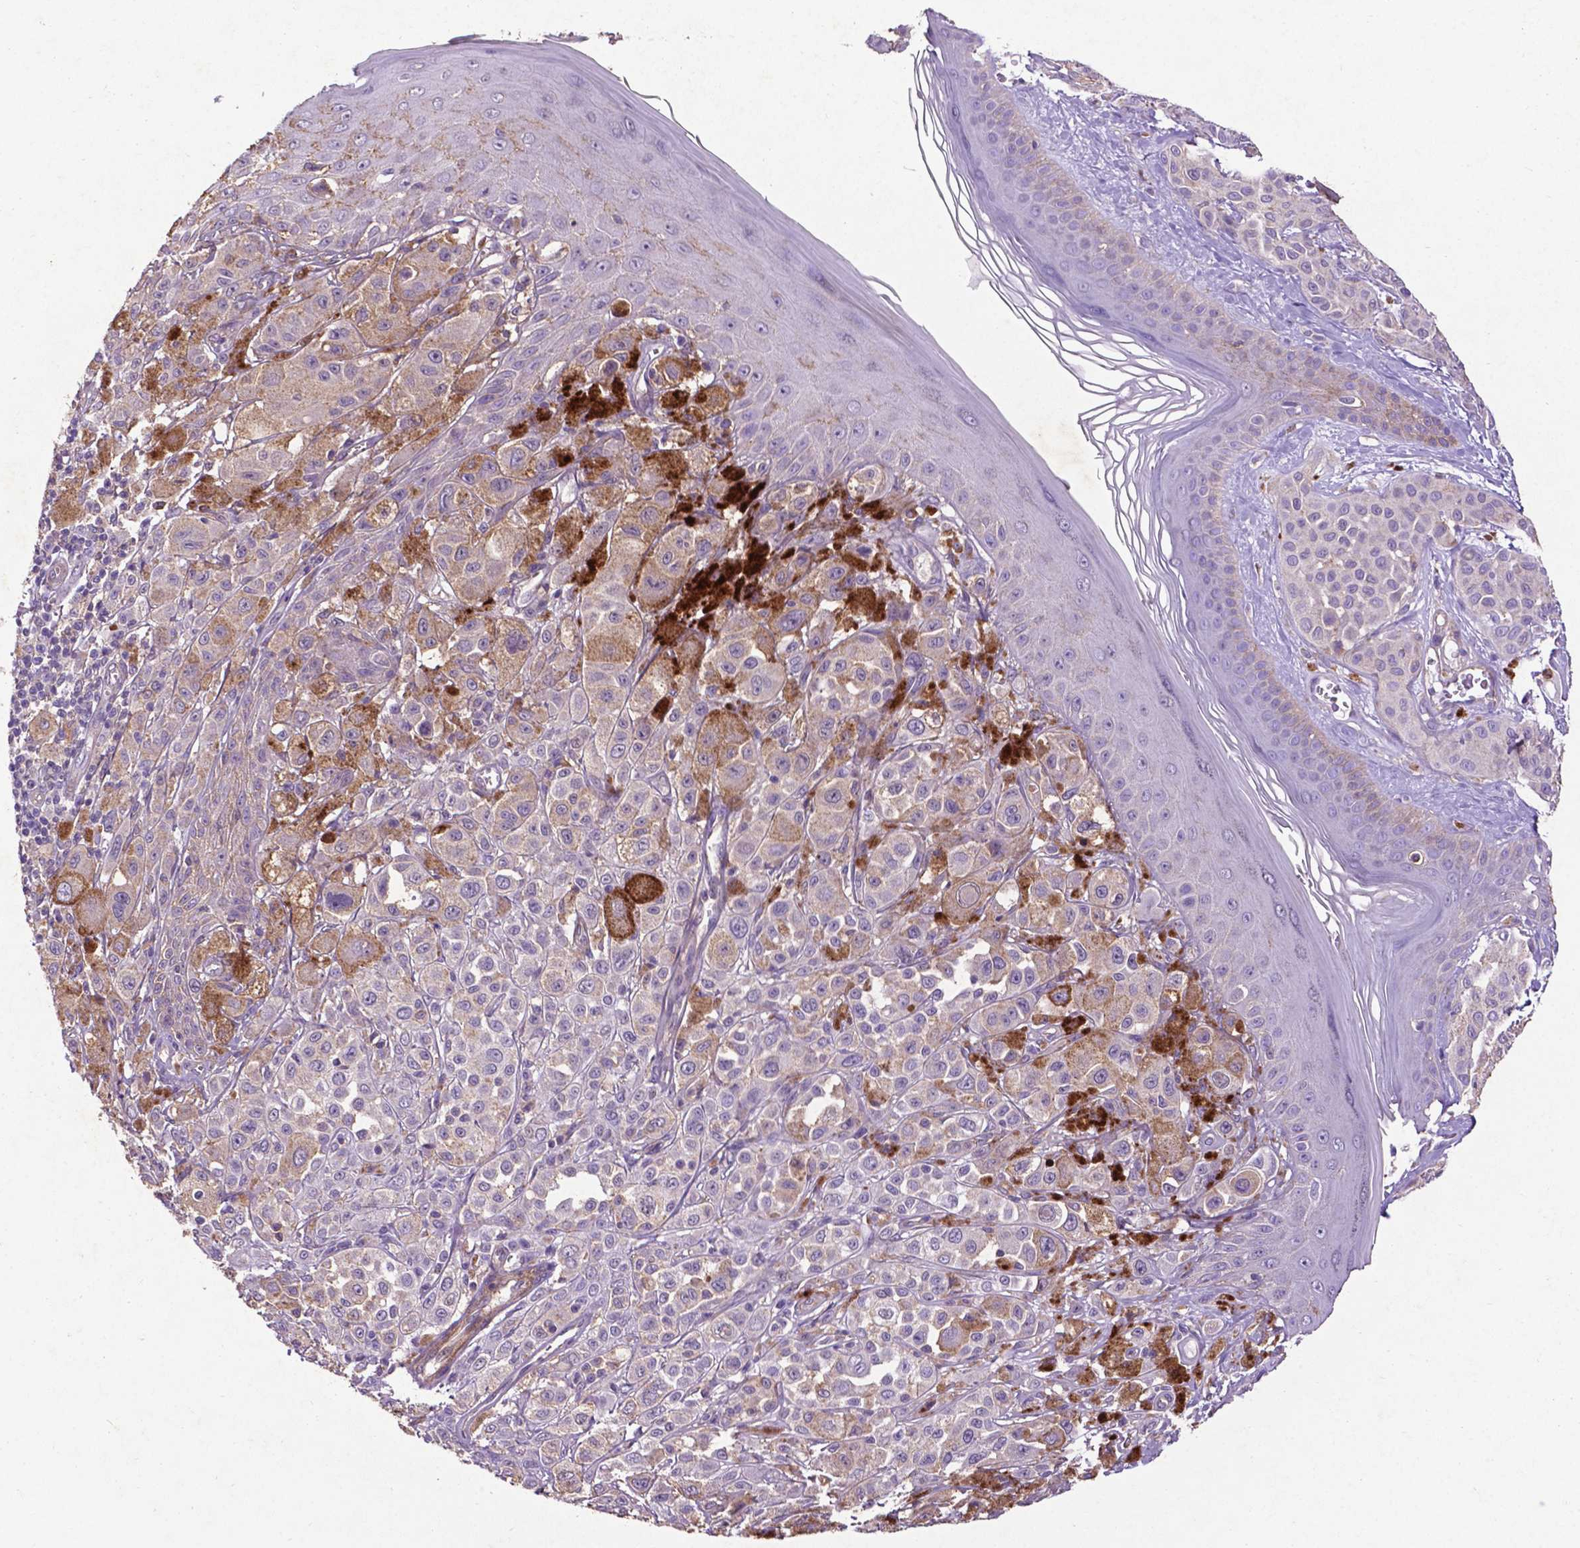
{"staining": {"intensity": "negative", "quantity": "none", "location": "none"}, "tissue": "melanoma", "cell_type": "Tumor cells", "image_type": "cancer", "snomed": [{"axis": "morphology", "description": "Malignant melanoma, NOS"}, {"axis": "topography", "description": "Skin"}], "caption": "Immunohistochemistry (IHC) photomicrograph of neoplastic tissue: human melanoma stained with DAB (3,3'-diaminobenzidine) shows no significant protein expression in tumor cells.", "gene": "RRAS", "patient": {"sex": "male", "age": 67}}